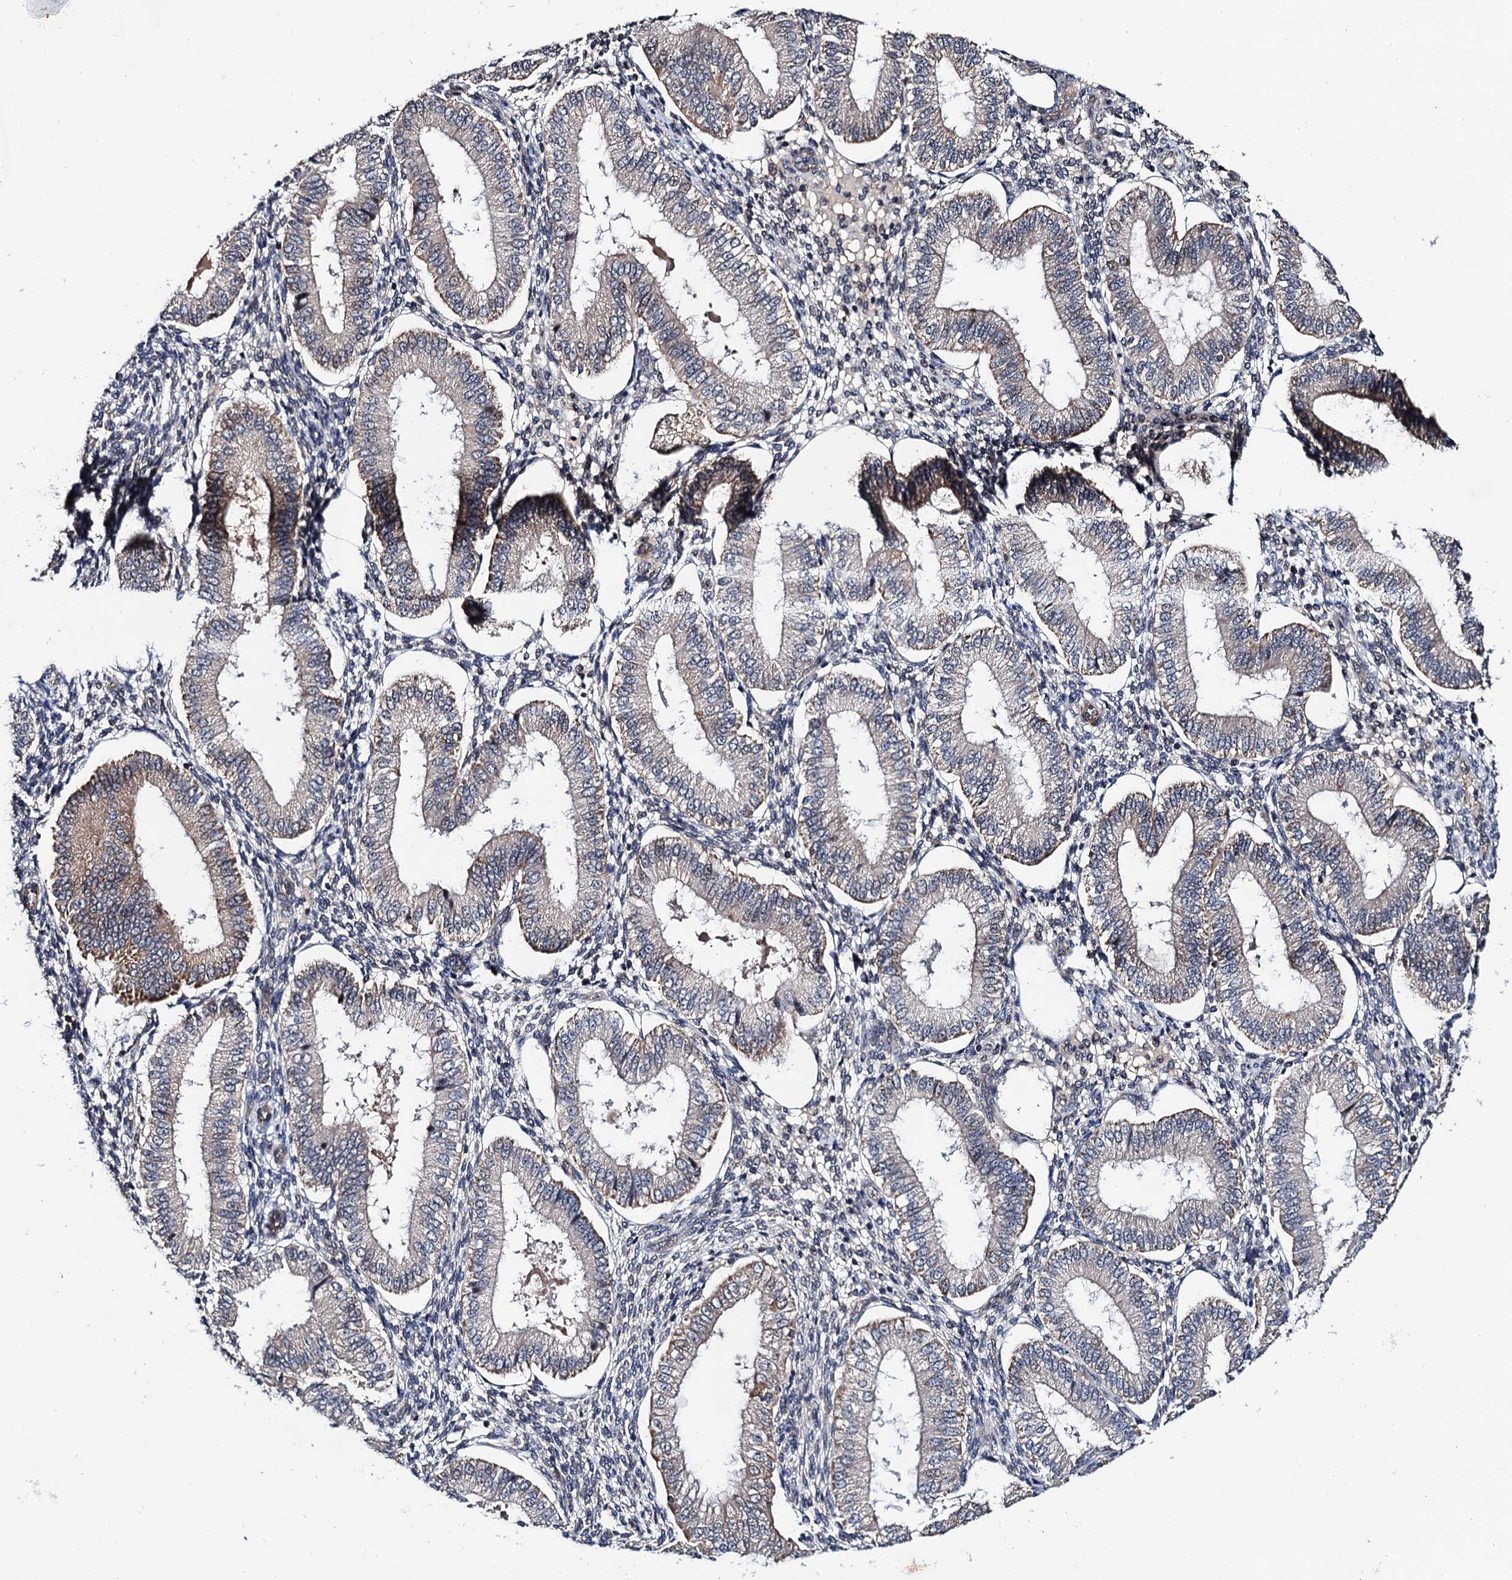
{"staining": {"intensity": "negative", "quantity": "none", "location": "none"}, "tissue": "endometrium", "cell_type": "Cells in endometrial stroma", "image_type": "normal", "snomed": [{"axis": "morphology", "description": "Normal tissue, NOS"}, {"axis": "topography", "description": "Endometrium"}], "caption": "Endometrium stained for a protein using IHC demonstrates no expression cells in endometrial stroma.", "gene": "NAA16", "patient": {"sex": "female", "age": 39}}